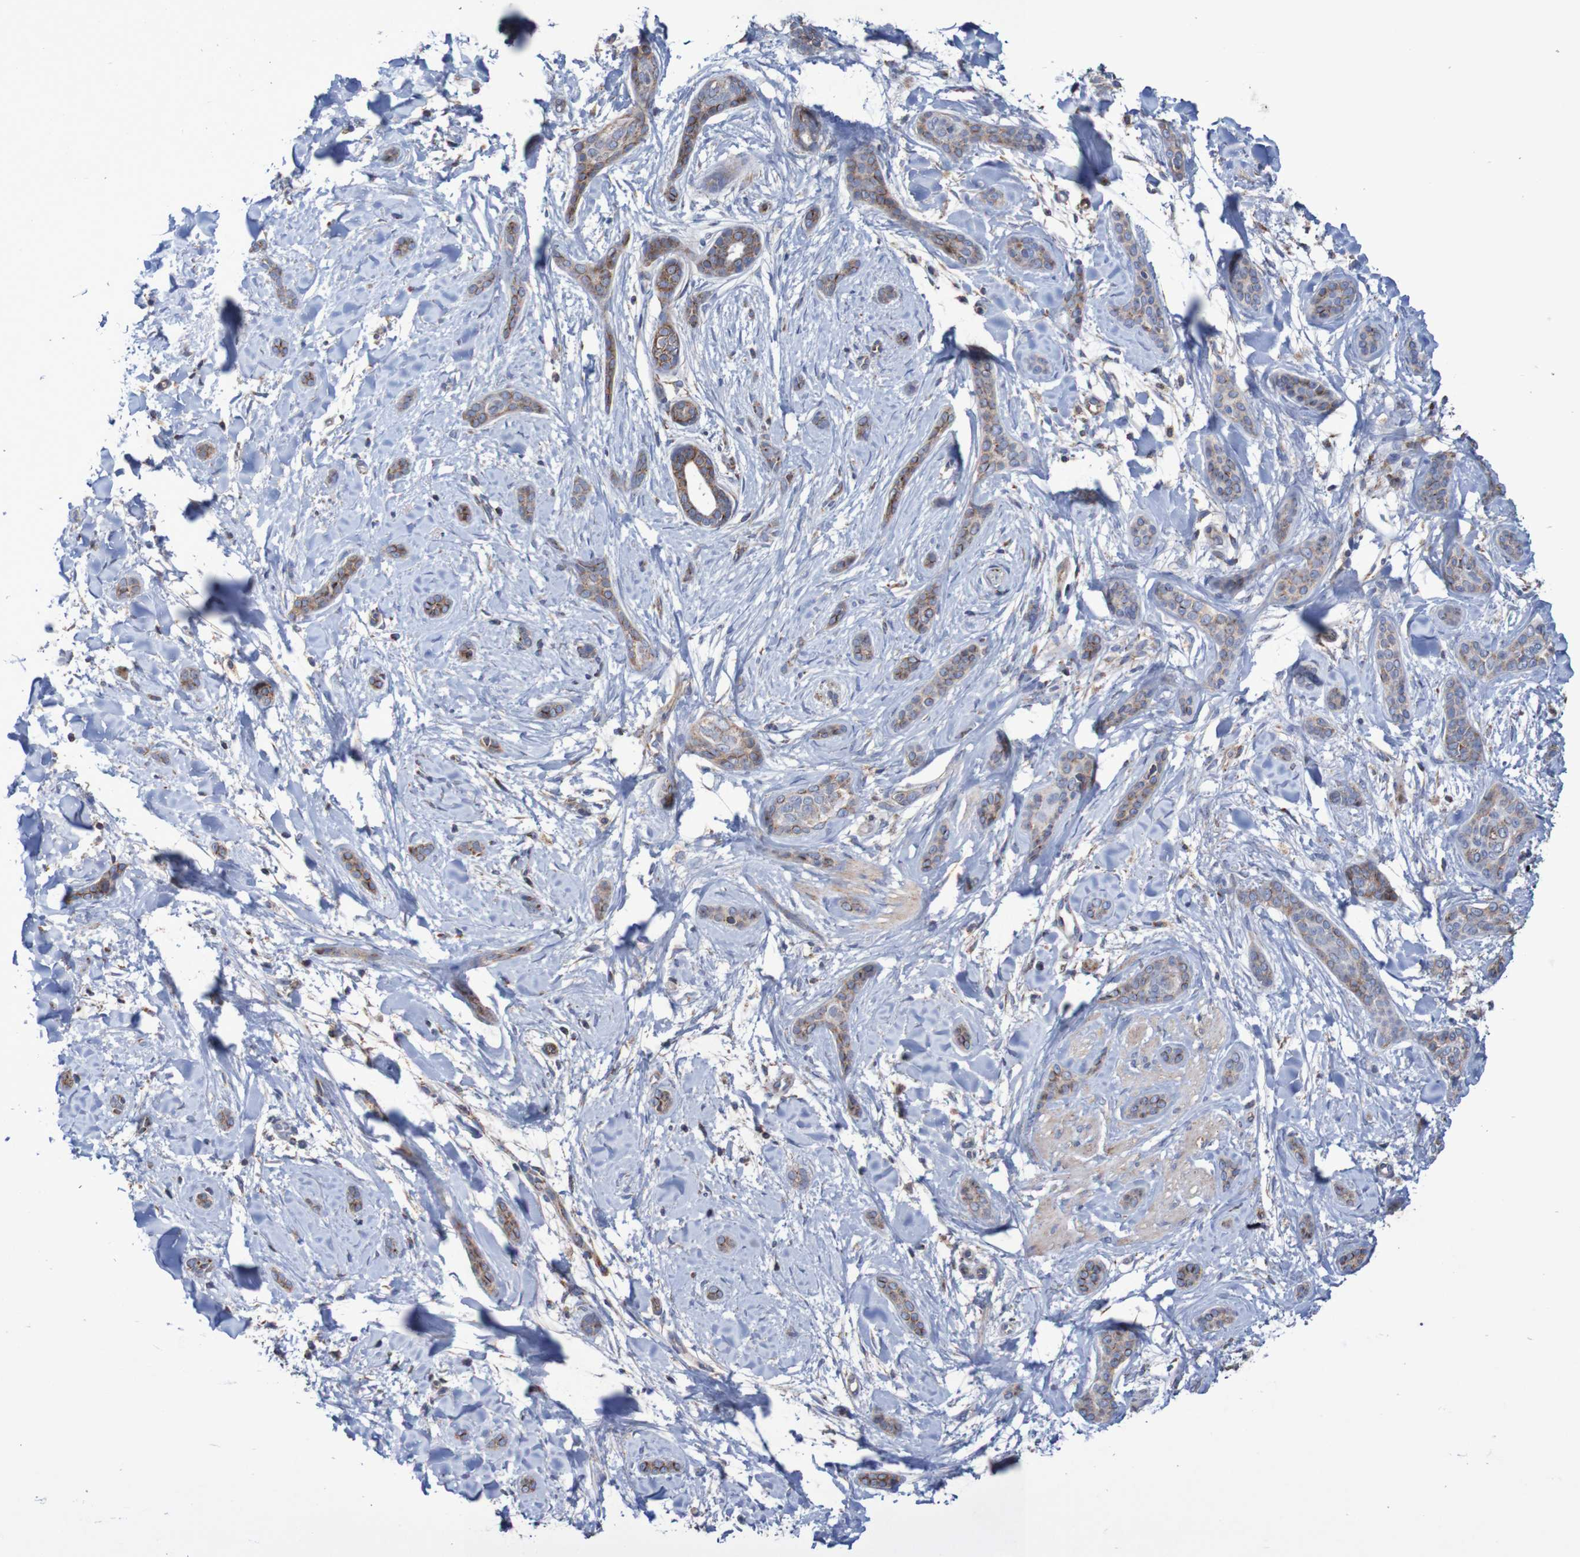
{"staining": {"intensity": "weak", "quantity": ">75%", "location": "cytoplasmic/membranous"}, "tissue": "skin cancer", "cell_type": "Tumor cells", "image_type": "cancer", "snomed": [{"axis": "morphology", "description": "Basal cell carcinoma"}, {"axis": "morphology", "description": "Adnexal tumor, benign"}, {"axis": "topography", "description": "Skin"}], "caption": "Weak cytoplasmic/membranous positivity for a protein is seen in approximately >75% of tumor cells of skin cancer using IHC.", "gene": "MMEL1", "patient": {"sex": "female", "age": 42}}